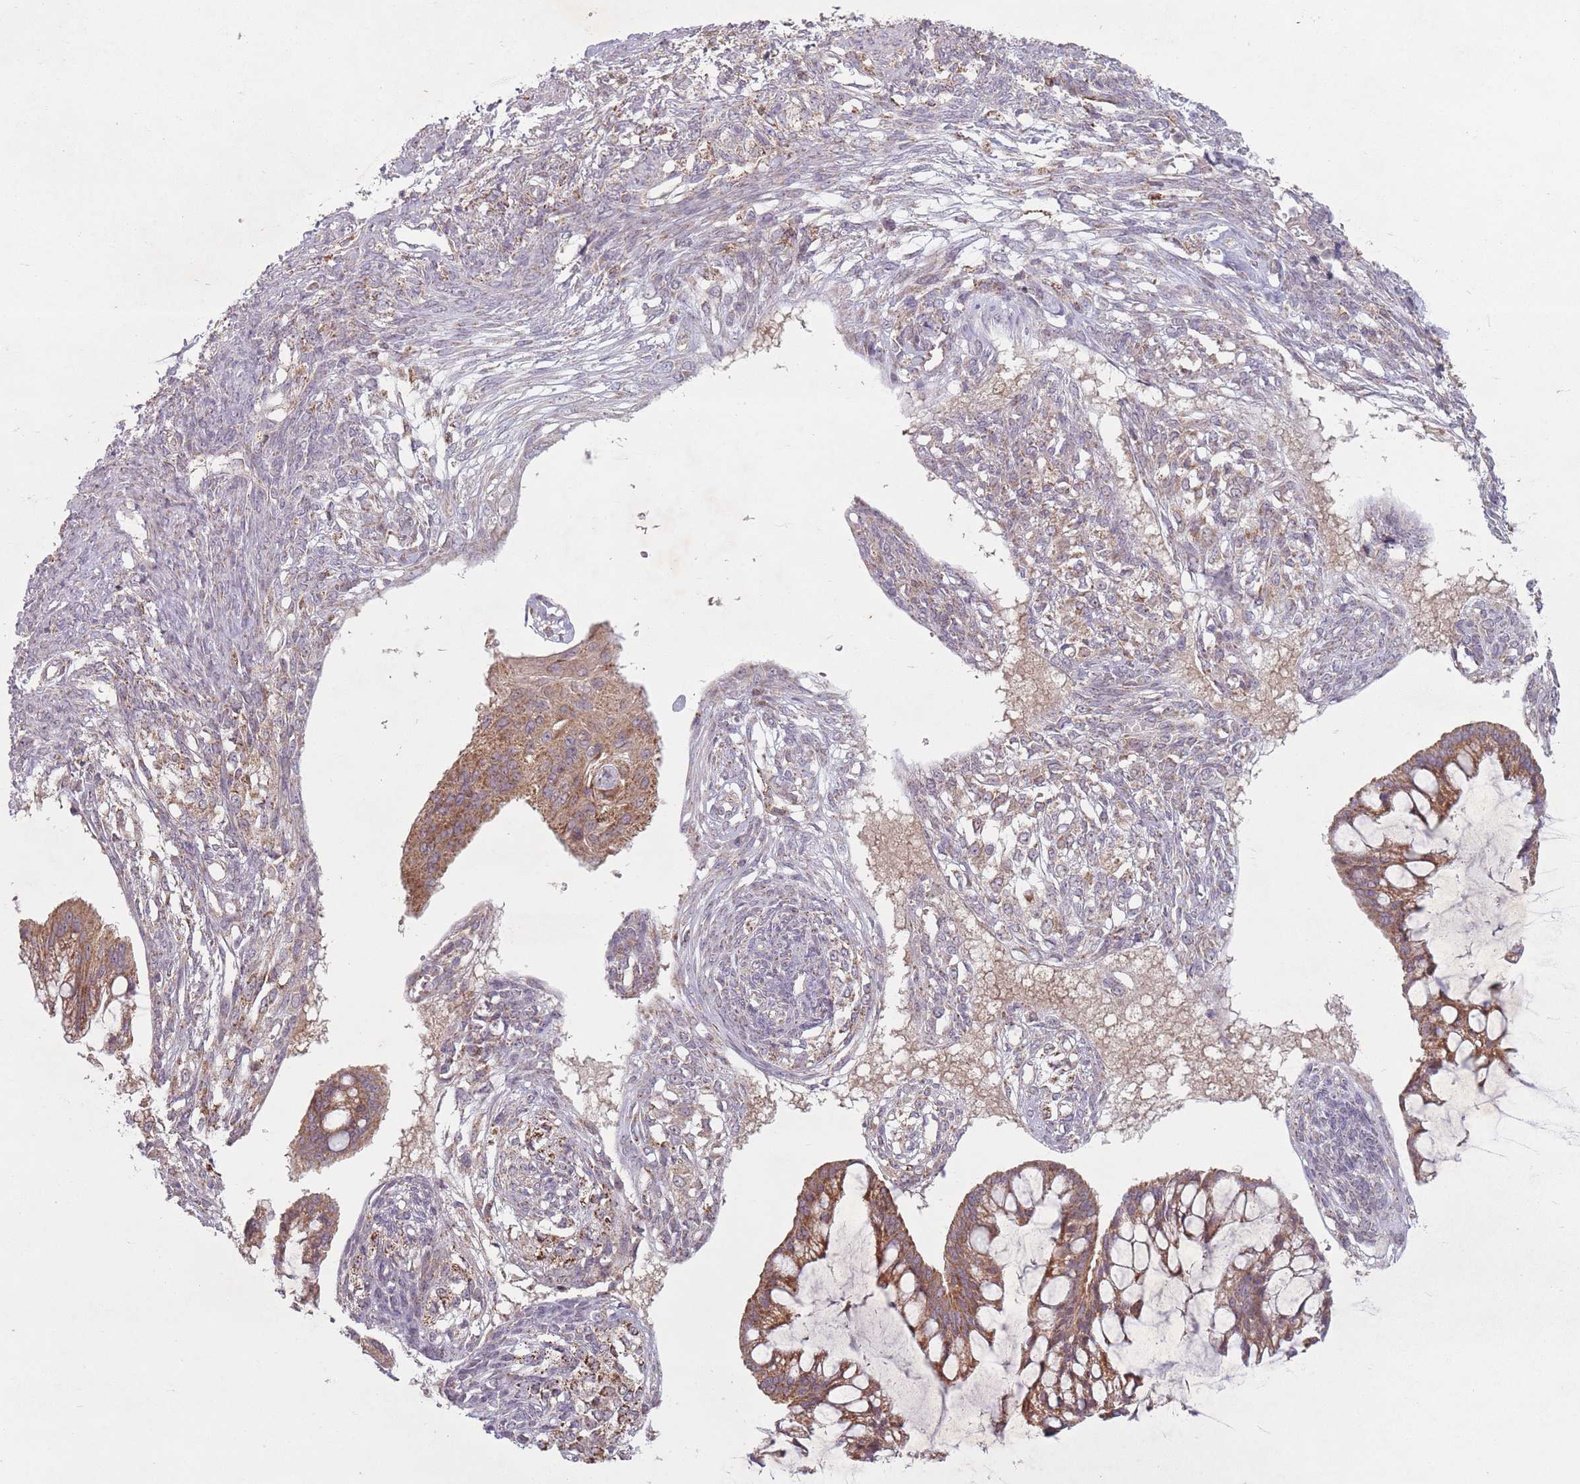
{"staining": {"intensity": "moderate", "quantity": ">75%", "location": "cytoplasmic/membranous"}, "tissue": "ovarian cancer", "cell_type": "Tumor cells", "image_type": "cancer", "snomed": [{"axis": "morphology", "description": "Cystadenocarcinoma, mucinous, NOS"}, {"axis": "topography", "description": "Ovary"}], "caption": "Human ovarian mucinous cystadenocarcinoma stained with a protein marker shows moderate staining in tumor cells.", "gene": "OR10Q1", "patient": {"sex": "female", "age": 73}}